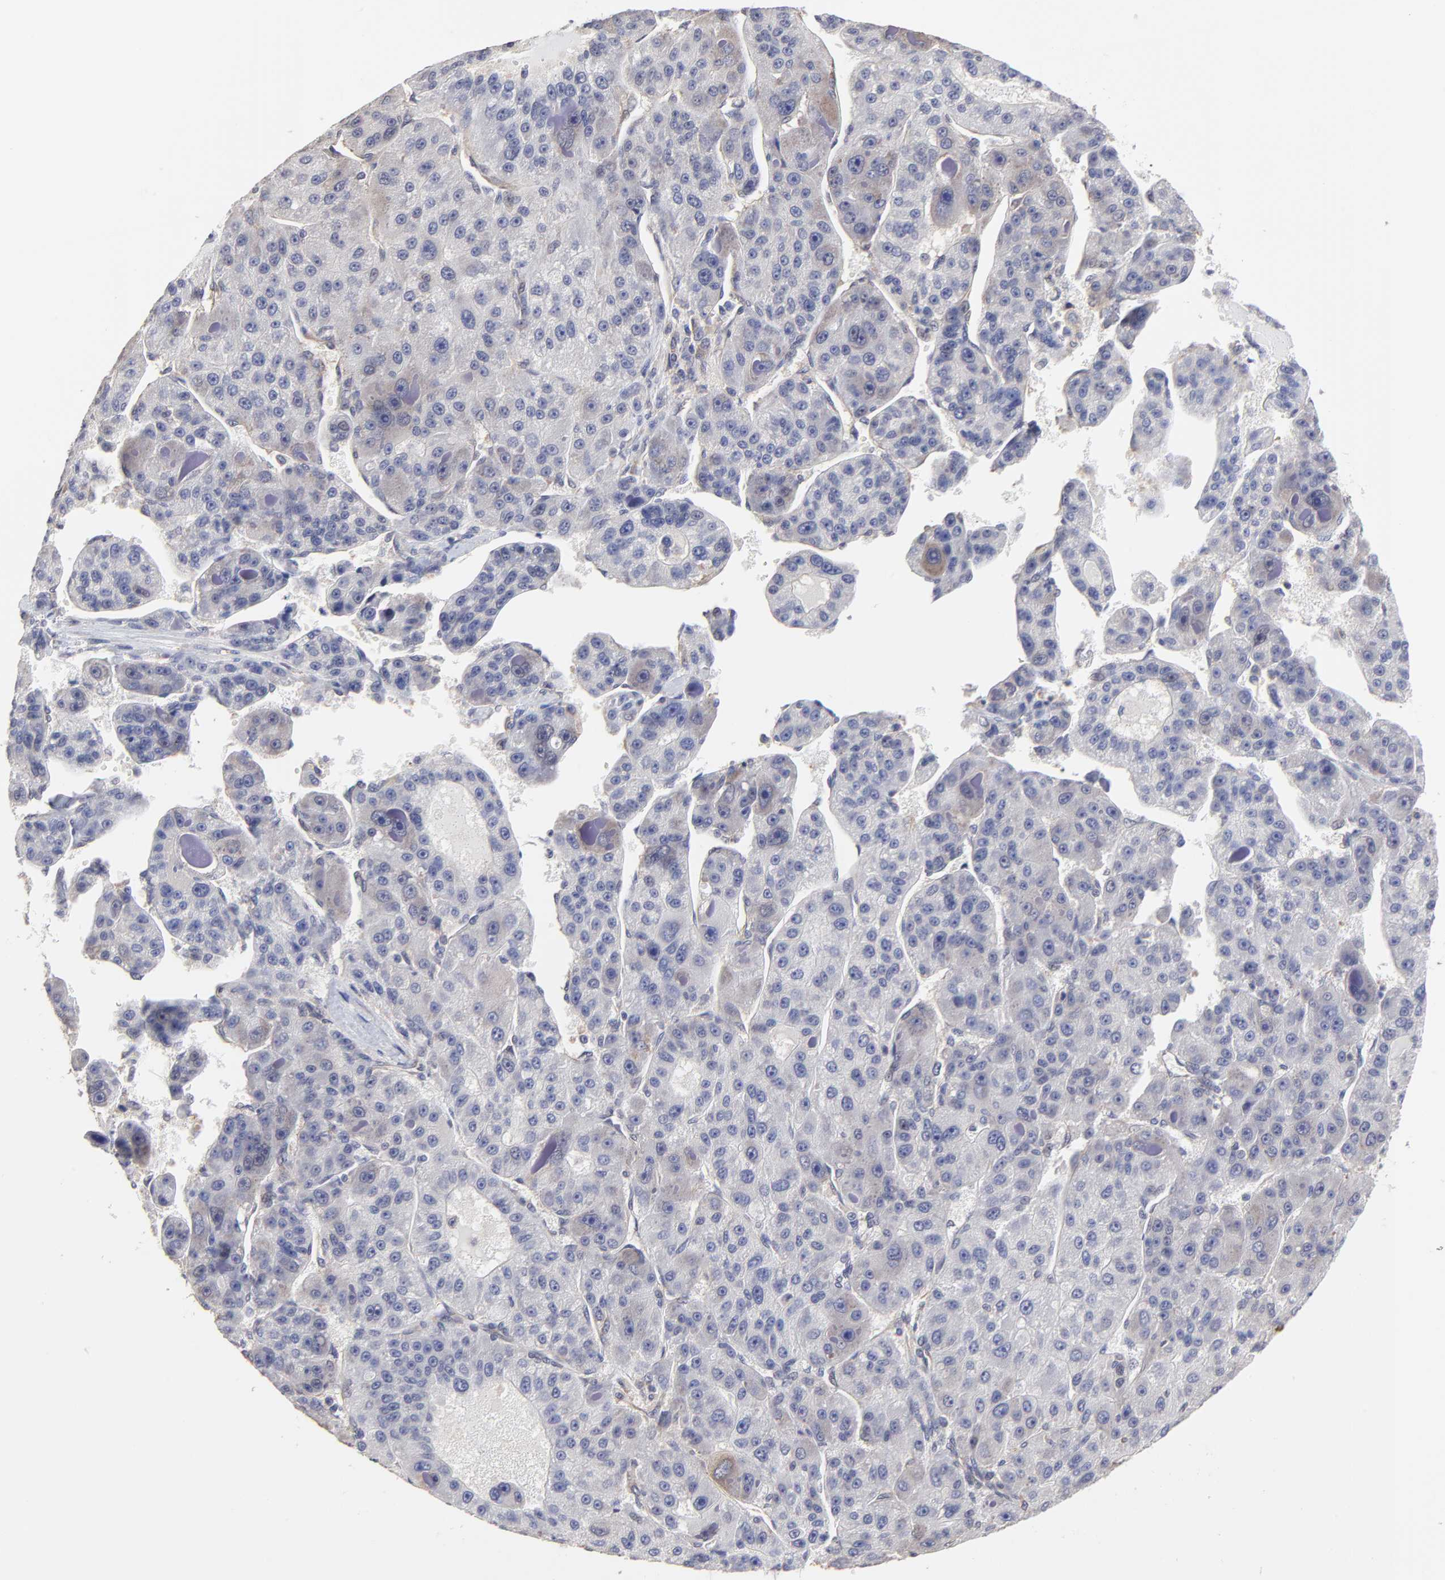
{"staining": {"intensity": "weak", "quantity": "<25%", "location": "cytoplasmic/membranous"}, "tissue": "liver cancer", "cell_type": "Tumor cells", "image_type": "cancer", "snomed": [{"axis": "morphology", "description": "Carcinoma, Hepatocellular, NOS"}, {"axis": "topography", "description": "Liver"}], "caption": "Tumor cells show no significant expression in hepatocellular carcinoma (liver). (DAB (3,3'-diaminobenzidine) immunohistochemistry (IHC) with hematoxylin counter stain).", "gene": "CCT2", "patient": {"sex": "male", "age": 76}}